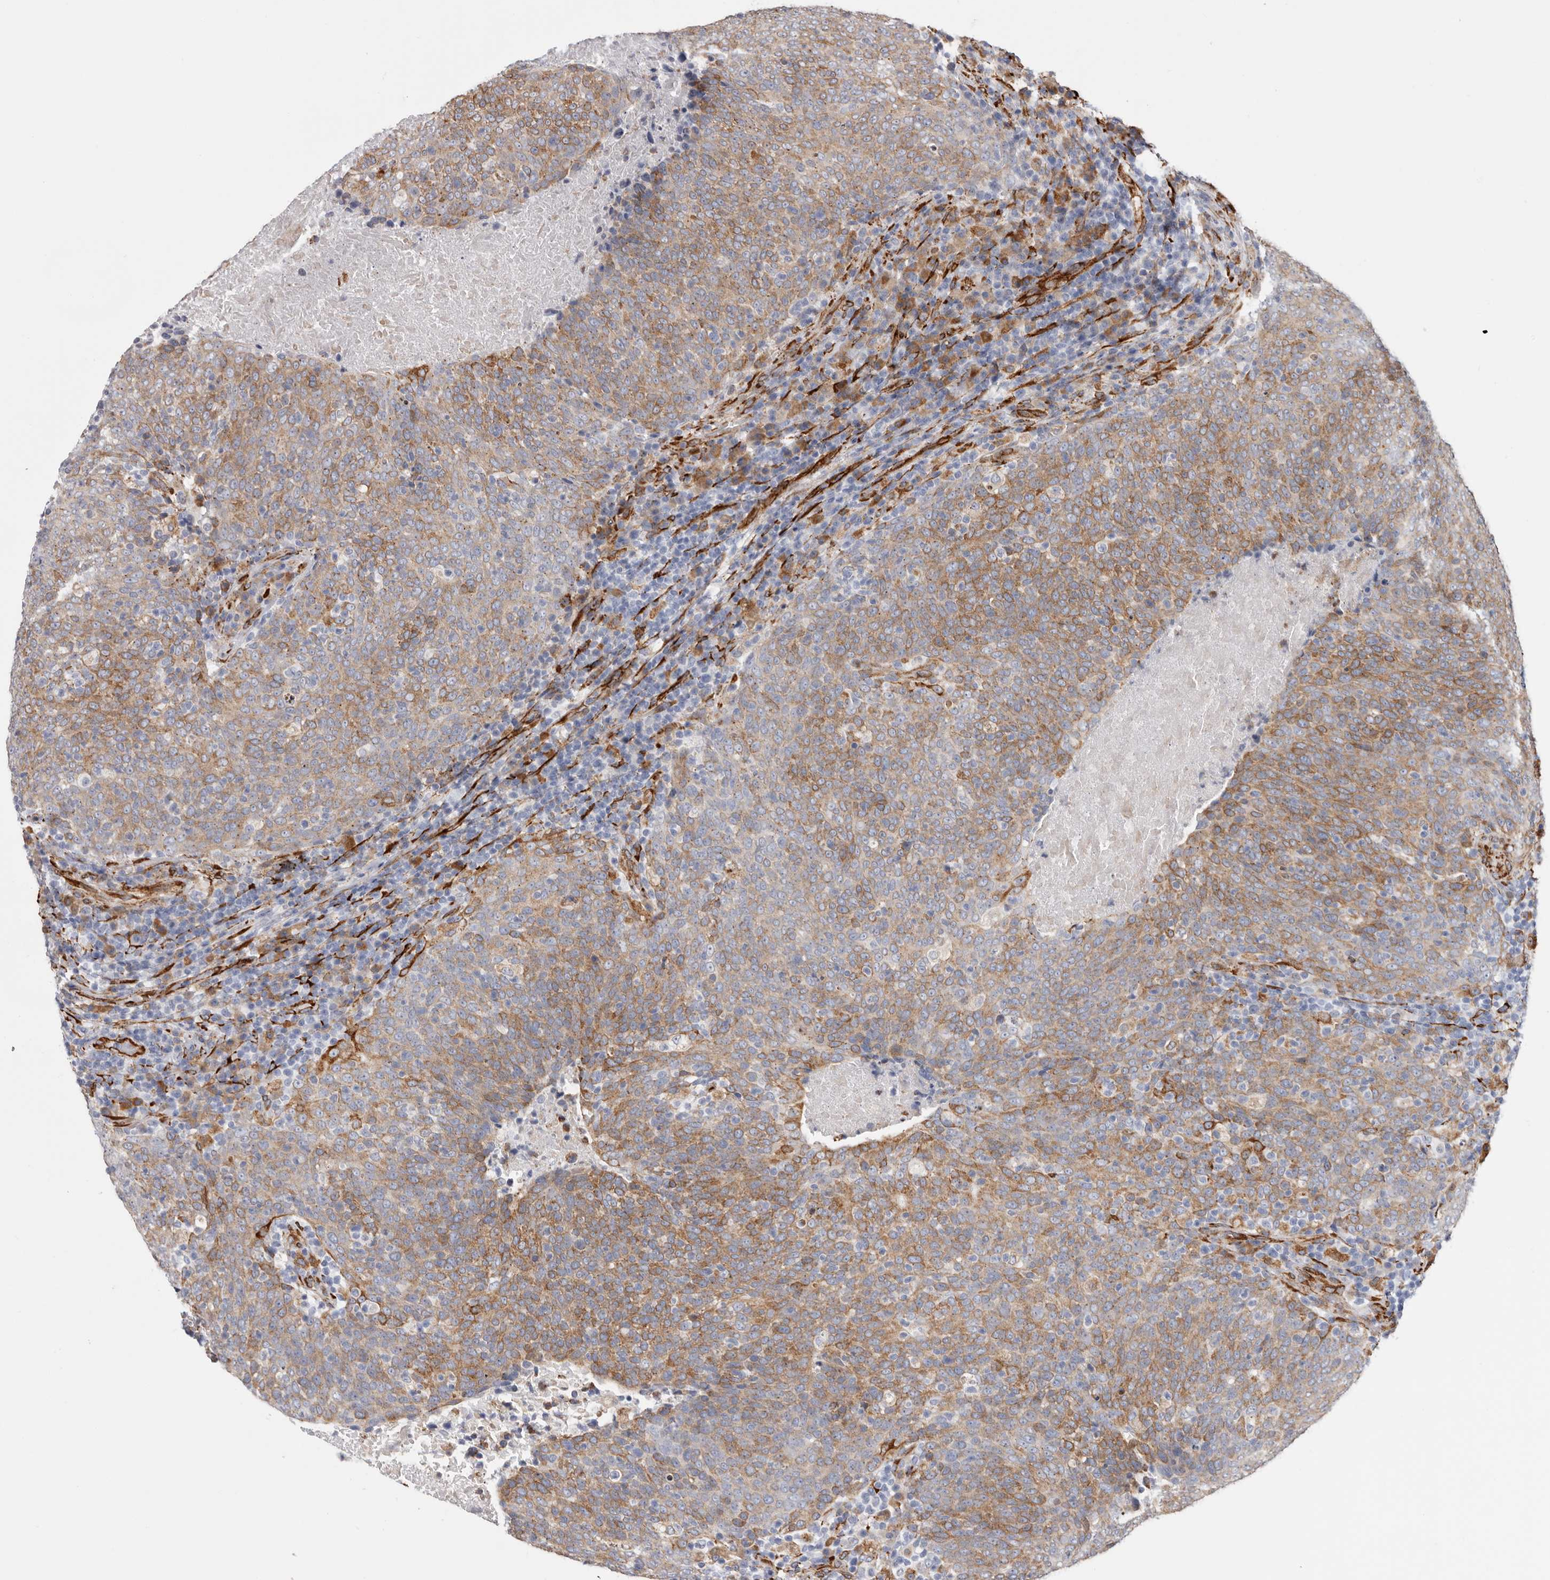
{"staining": {"intensity": "moderate", "quantity": ">75%", "location": "cytoplasmic/membranous"}, "tissue": "head and neck cancer", "cell_type": "Tumor cells", "image_type": "cancer", "snomed": [{"axis": "morphology", "description": "Squamous cell carcinoma, NOS"}, {"axis": "morphology", "description": "Squamous cell carcinoma, metastatic, NOS"}, {"axis": "topography", "description": "Lymph node"}, {"axis": "topography", "description": "Head-Neck"}], "caption": "Immunohistochemical staining of human head and neck squamous cell carcinoma reveals moderate cytoplasmic/membranous protein positivity in about >75% of tumor cells.", "gene": "SEMA3E", "patient": {"sex": "male", "age": 62}}